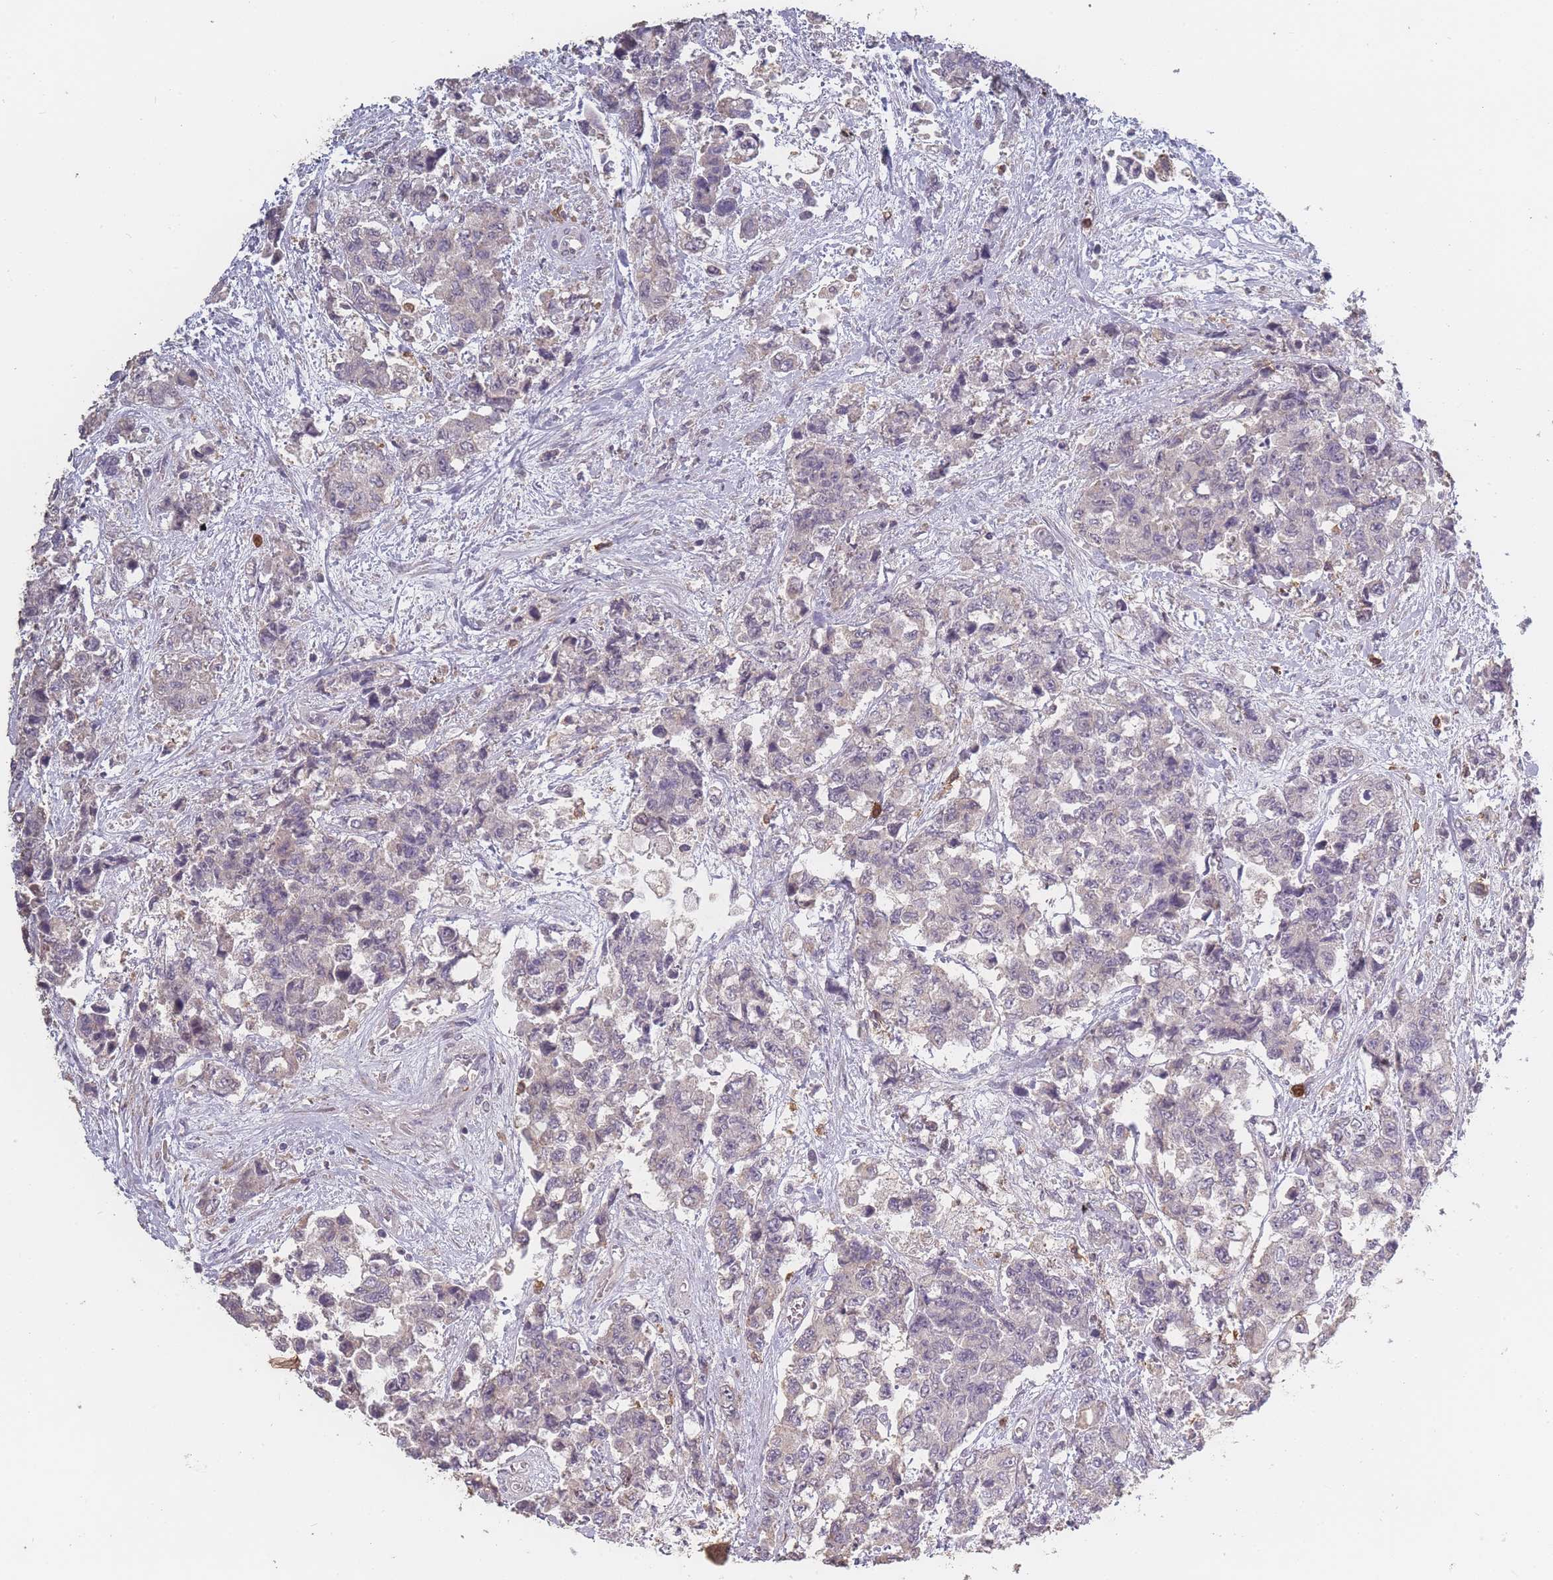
{"staining": {"intensity": "negative", "quantity": "none", "location": "none"}, "tissue": "urothelial cancer", "cell_type": "Tumor cells", "image_type": "cancer", "snomed": [{"axis": "morphology", "description": "Urothelial carcinoma, High grade"}, {"axis": "topography", "description": "Urinary bladder"}], "caption": "Tumor cells show no significant protein staining in urothelial carcinoma (high-grade).", "gene": "BST1", "patient": {"sex": "female", "age": 78}}